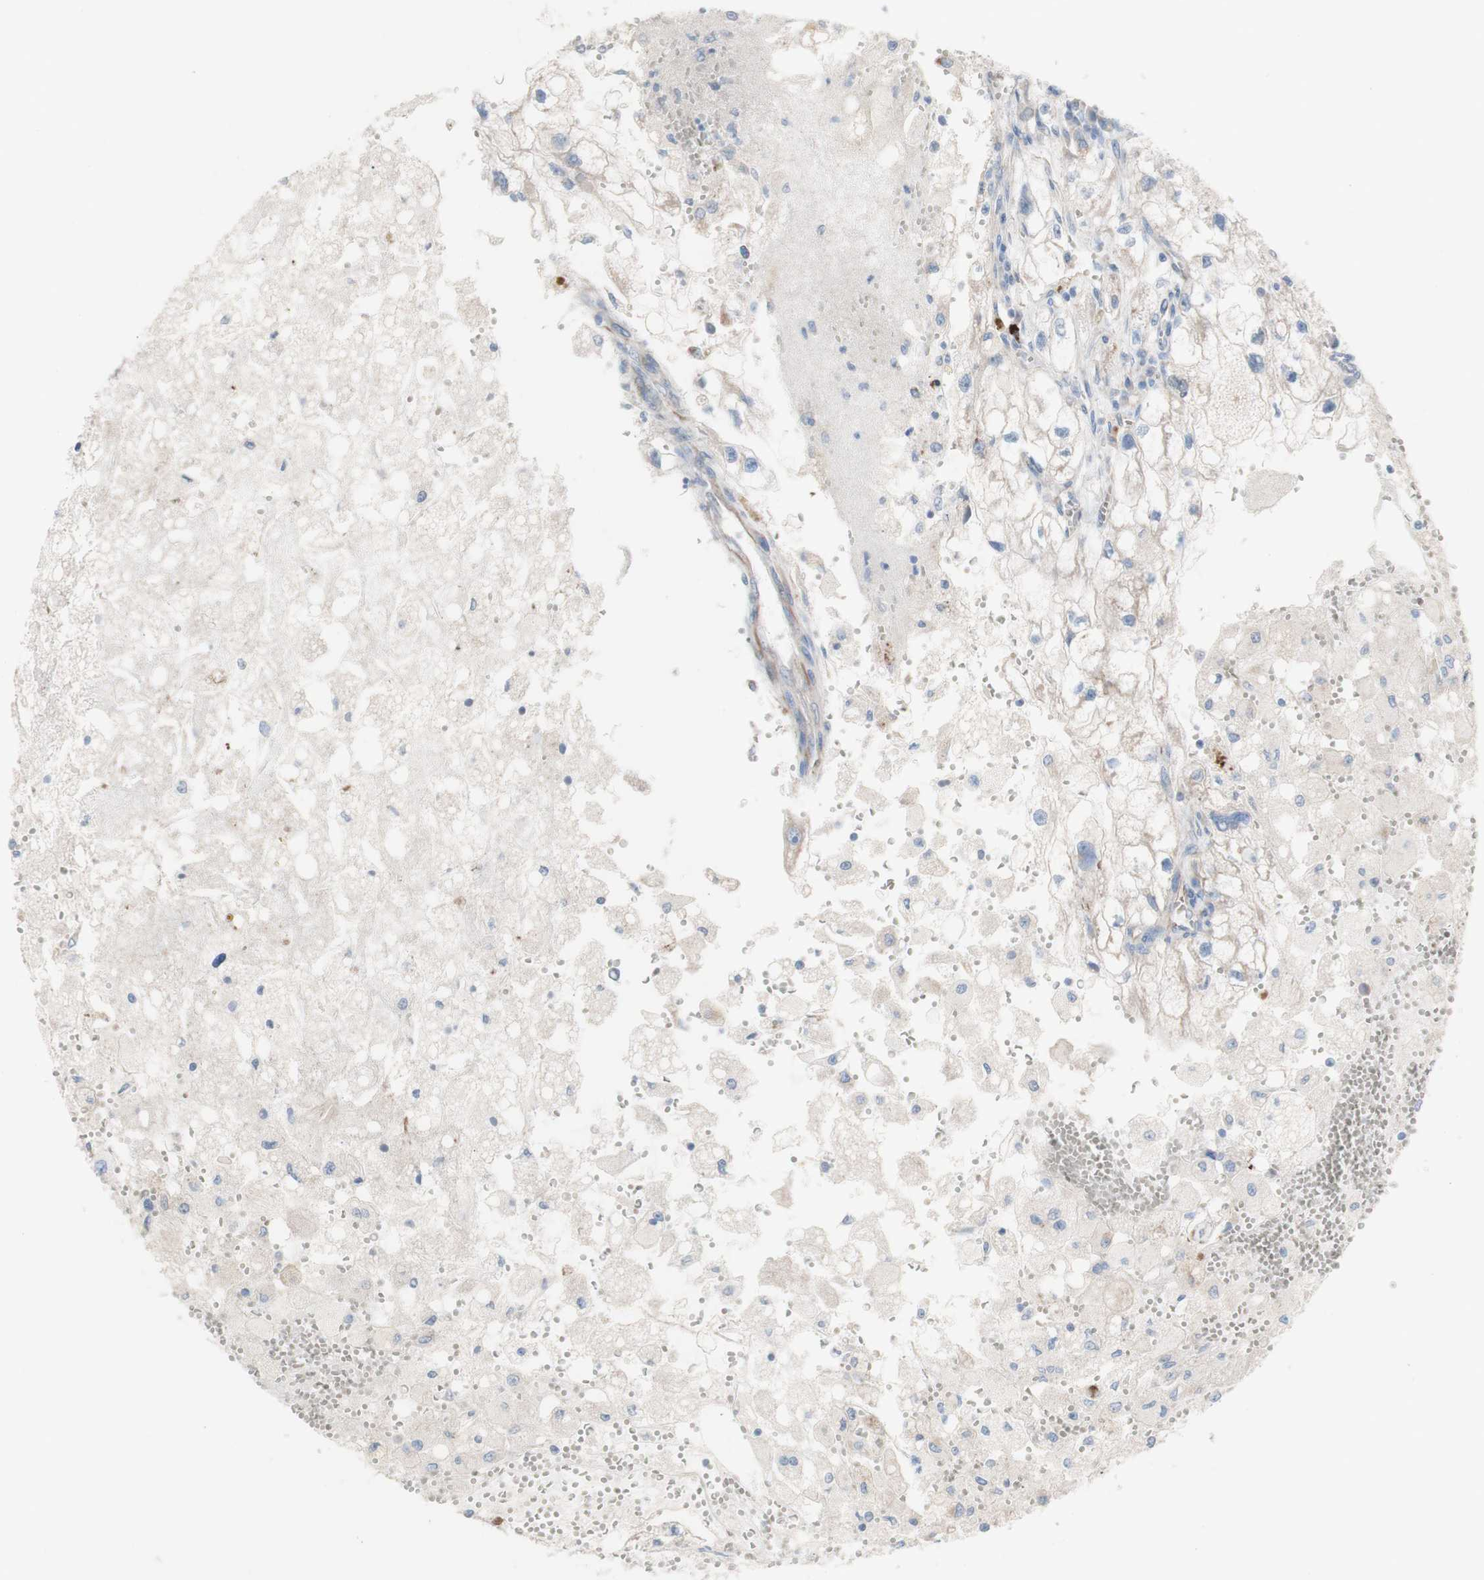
{"staining": {"intensity": "weak", "quantity": "<25%", "location": "cytoplasmic/membranous"}, "tissue": "renal cancer", "cell_type": "Tumor cells", "image_type": "cancer", "snomed": [{"axis": "morphology", "description": "Adenocarcinoma, NOS"}, {"axis": "topography", "description": "Kidney"}], "caption": "The IHC photomicrograph has no significant staining in tumor cells of renal adenocarcinoma tissue.", "gene": "AGPAT5", "patient": {"sex": "female", "age": 70}}